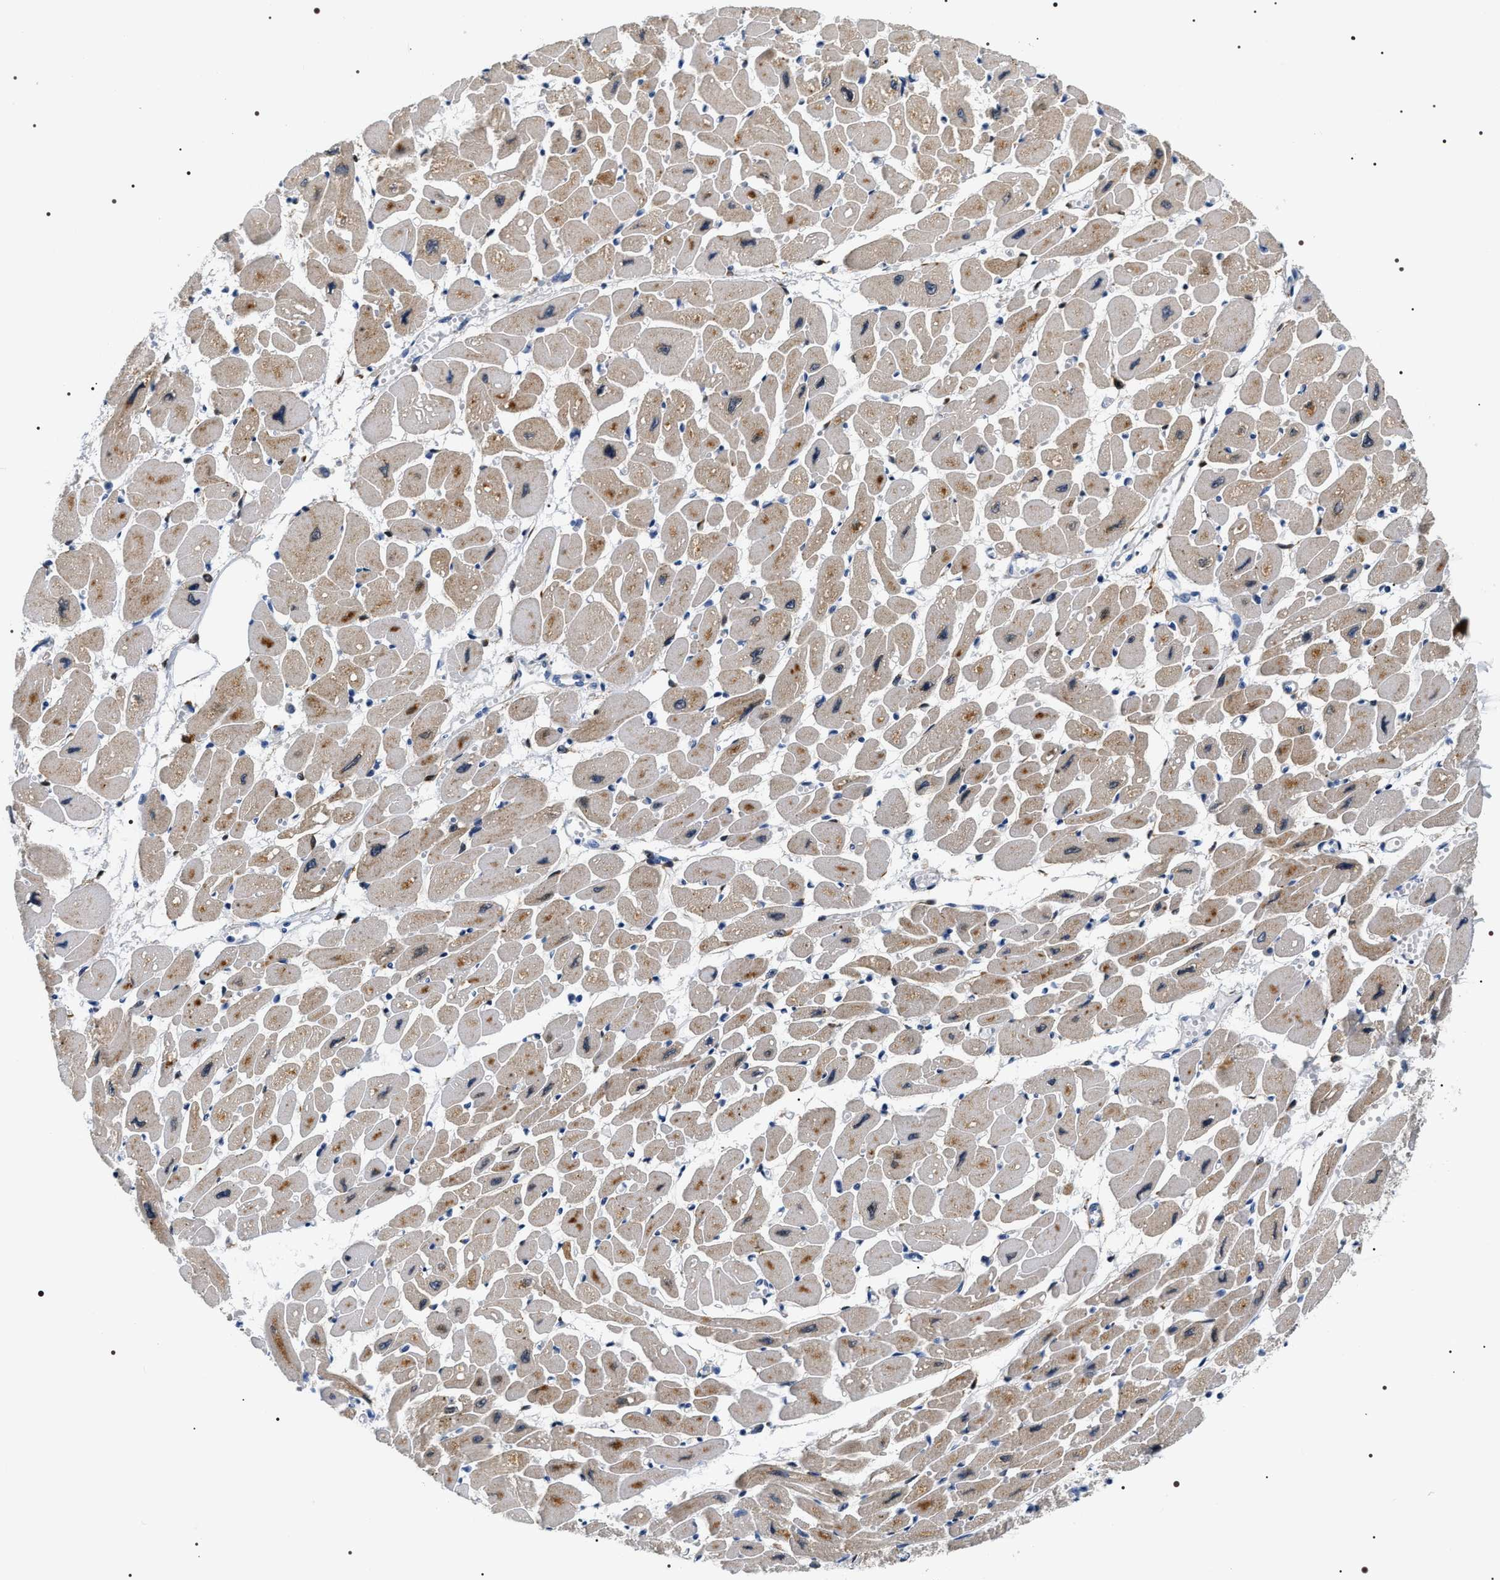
{"staining": {"intensity": "moderate", "quantity": "25%-75%", "location": "cytoplasmic/membranous"}, "tissue": "heart muscle", "cell_type": "Cardiomyocytes", "image_type": "normal", "snomed": [{"axis": "morphology", "description": "Normal tissue, NOS"}, {"axis": "topography", "description": "Heart"}], "caption": "This micrograph exhibits IHC staining of benign heart muscle, with medium moderate cytoplasmic/membranous expression in about 25%-75% of cardiomyocytes.", "gene": "BAG2", "patient": {"sex": "female", "age": 54}}